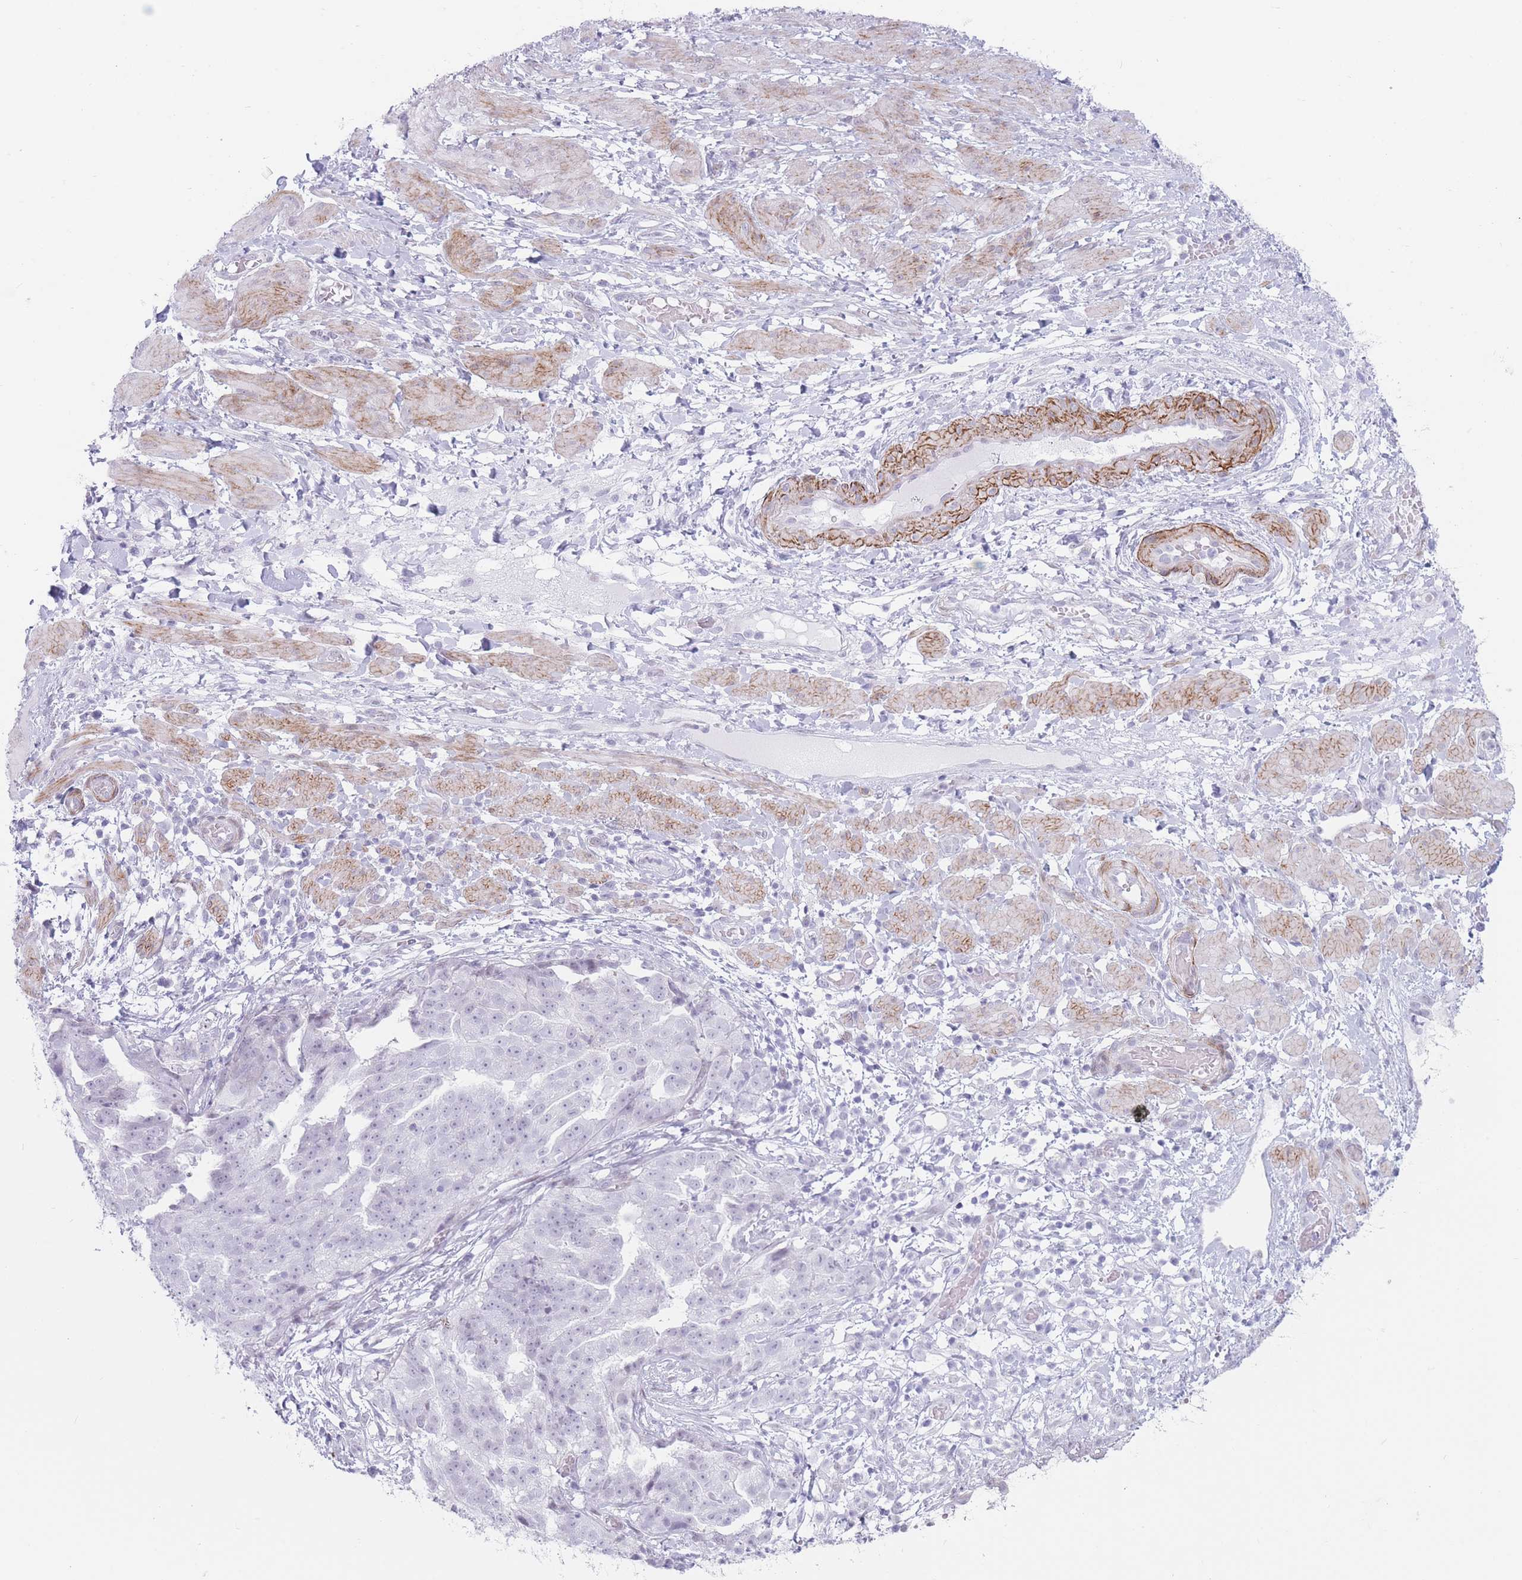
{"staining": {"intensity": "negative", "quantity": "none", "location": "none"}, "tissue": "ovarian cancer", "cell_type": "Tumor cells", "image_type": "cancer", "snomed": [{"axis": "morphology", "description": "Cystadenocarcinoma, serous, NOS"}, {"axis": "topography", "description": "Ovary"}], "caption": "A micrograph of human ovarian cancer (serous cystadenocarcinoma) is negative for staining in tumor cells. (DAB (3,3'-diaminobenzidine) immunohistochemistry with hematoxylin counter stain).", "gene": "IFNA6", "patient": {"sex": "female", "age": 58}}